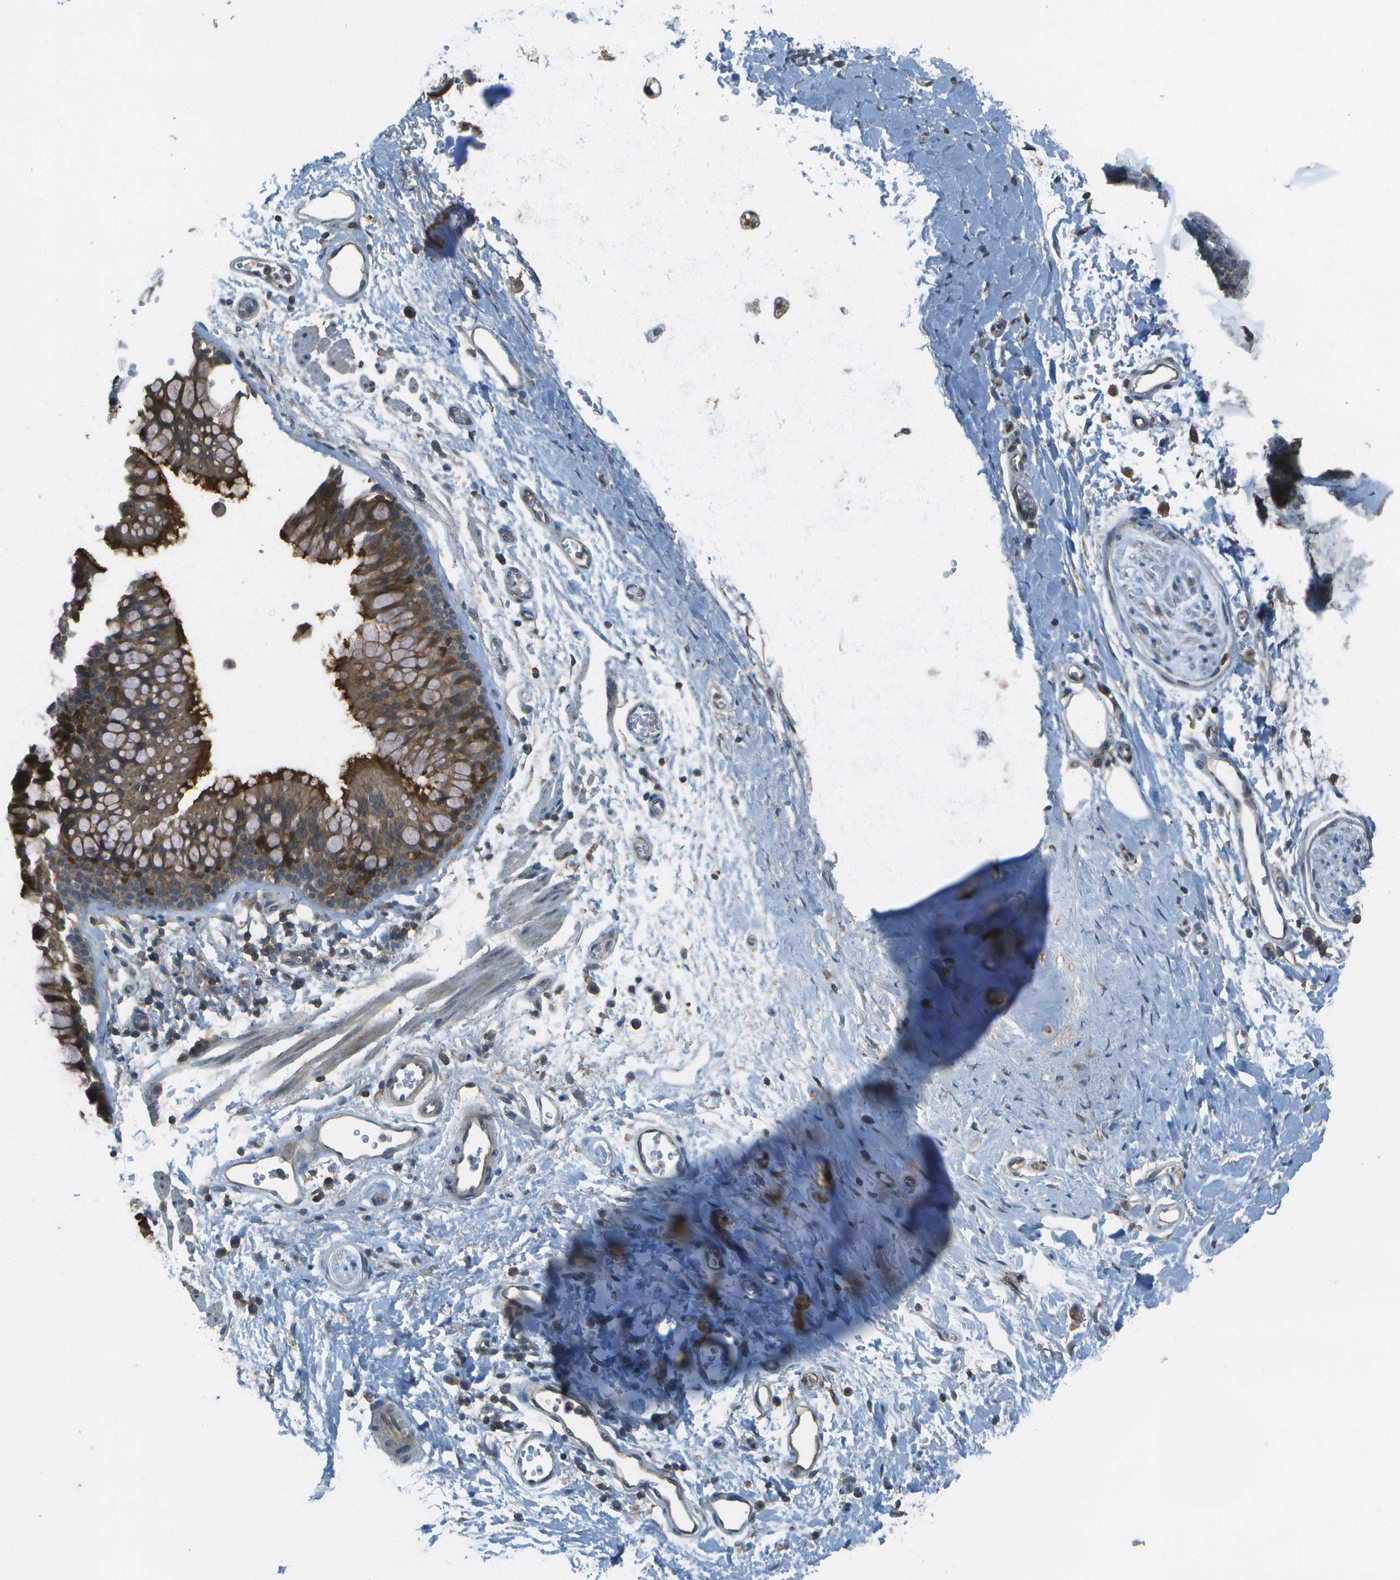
{"staining": {"intensity": "negative", "quantity": "none", "location": "none"}, "tissue": "adipose tissue", "cell_type": "Adipocytes", "image_type": "normal", "snomed": [{"axis": "morphology", "description": "Normal tissue, NOS"}, {"axis": "topography", "description": "Cartilage tissue"}, {"axis": "topography", "description": "Bronchus"}], "caption": "A photomicrograph of adipose tissue stained for a protein displays no brown staining in adipocytes. (Stains: DAB immunohistochemistry with hematoxylin counter stain, Microscopy: brightfield microscopy at high magnification).", "gene": "LRRC66", "patient": {"sex": "female", "age": 53}}